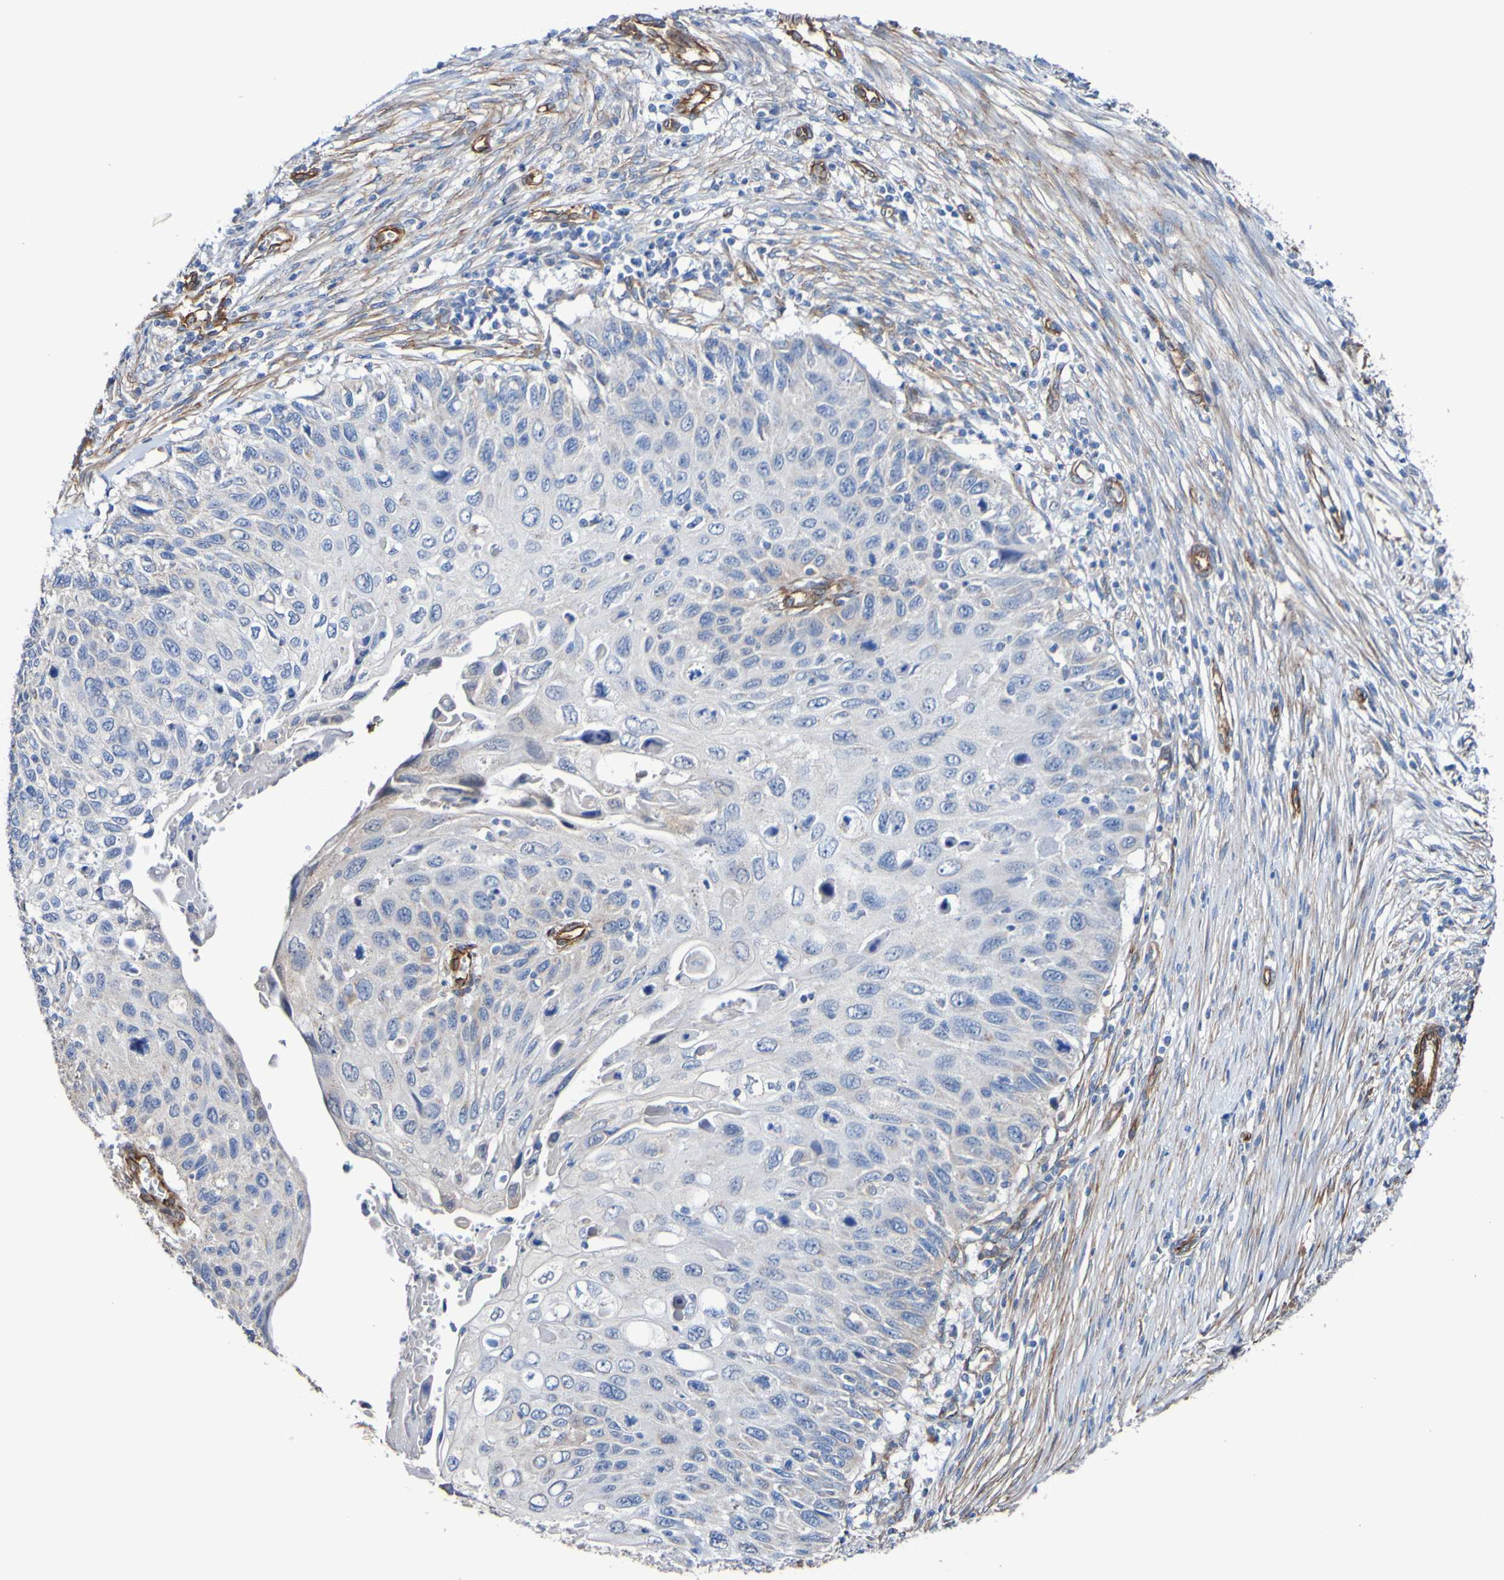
{"staining": {"intensity": "negative", "quantity": "none", "location": "none"}, "tissue": "cervical cancer", "cell_type": "Tumor cells", "image_type": "cancer", "snomed": [{"axis": "morphology", "description": "Squamous cell carcinoma, NOS"}, {"axis": "topography", "description": "Cervix"}], "caption": "Tumor cells are negative for brown protein staining in cervical cancer.", "gene": "ELMOD3", "patient": {"sex": "female", "age": 70}}